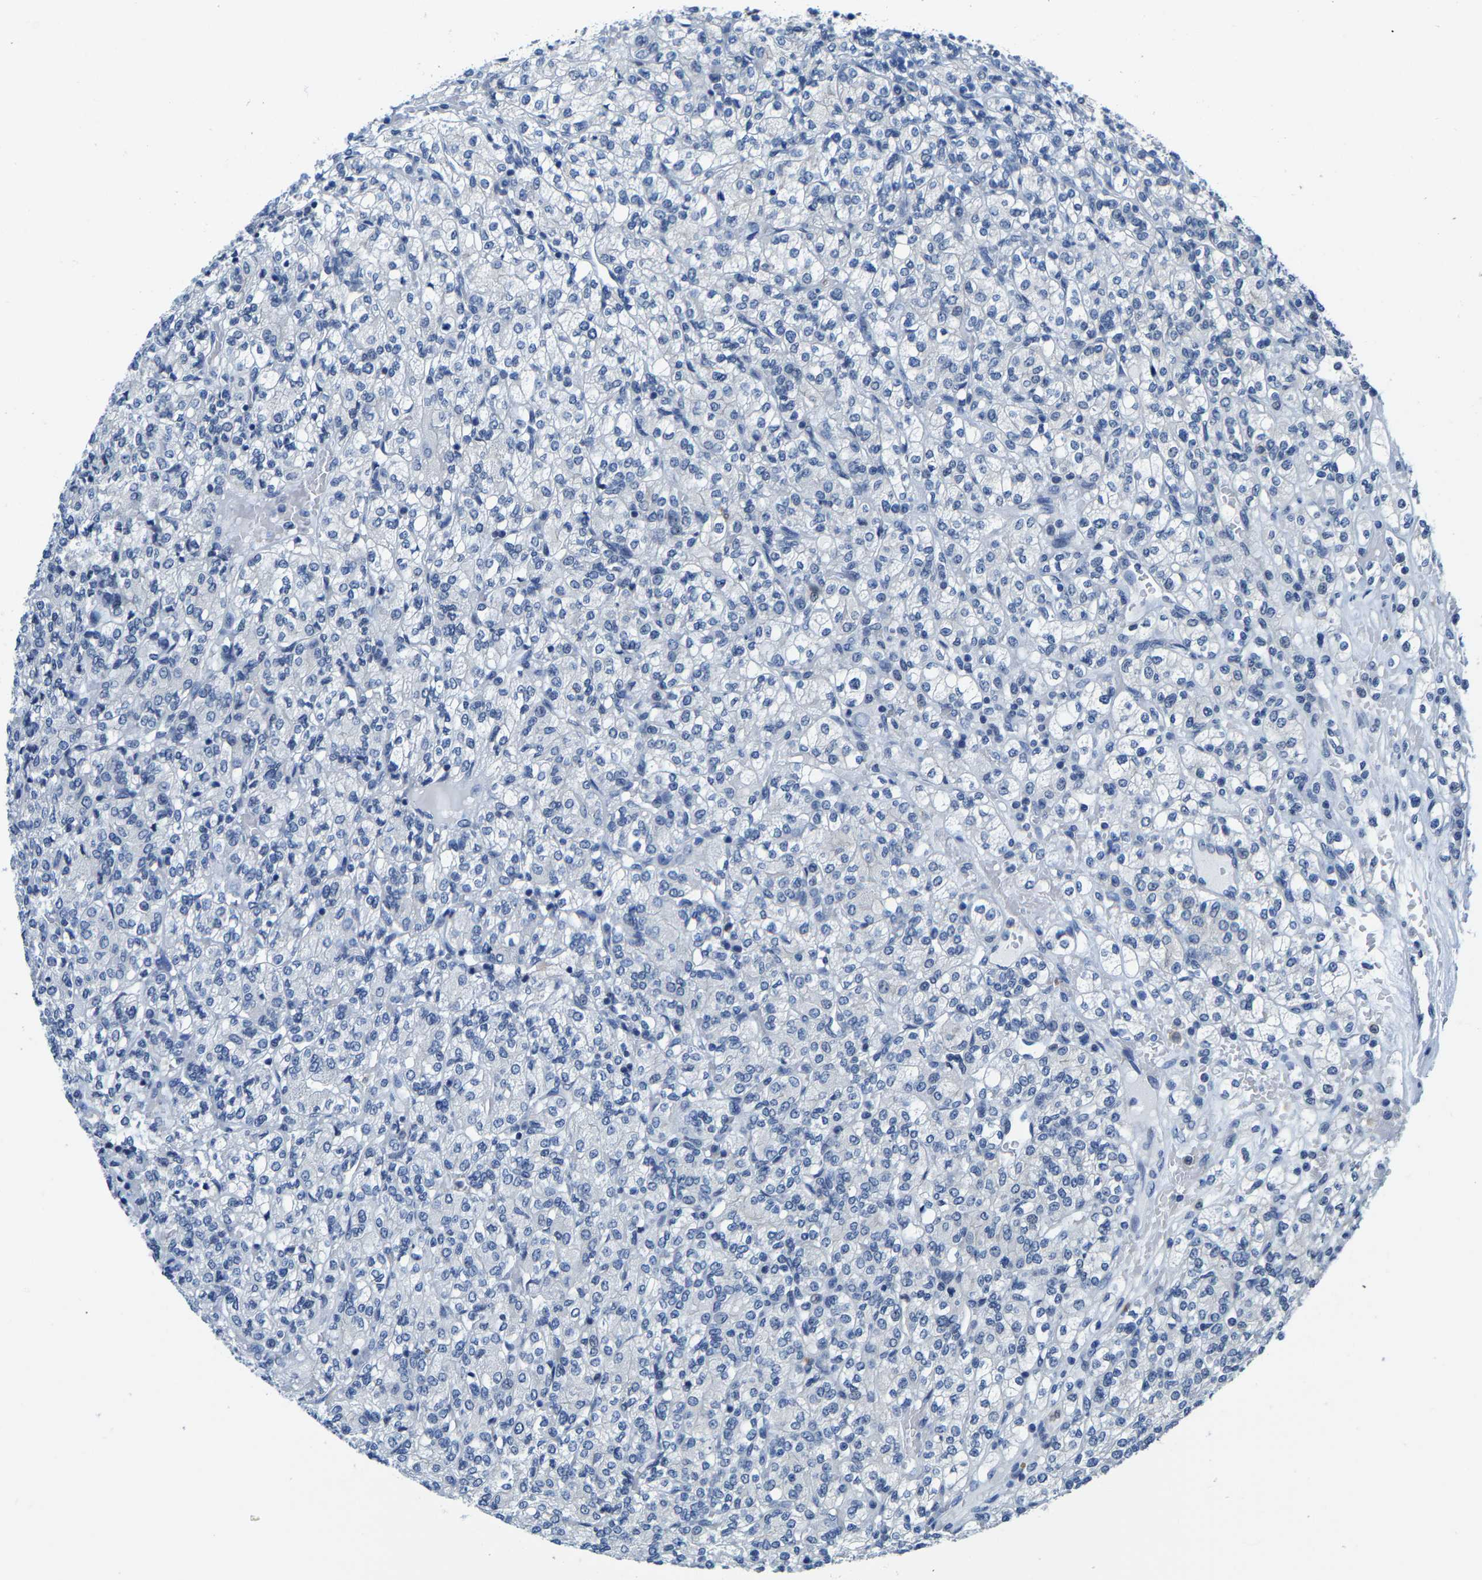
{"staining": {"intensity": "negative", "quantity": "none", "location": "none"}, "tissue": "renal cancer", "cell_type": "Tumor cells", "image_type": "cancer", "snomed": [{"axis": "morphology", "description": "Adenocarcinoma, NOS"}, {"axis": "topography", "description": "Kidney"}], "caption": "A micrograph of human adenocarcinoma (renal) is negative for staining in tumor cells. The staining was performed using DAB to visualize the protein expression in brown, while the nuclei were stained in blue with hematoxylin (Magnification: 20x).", "gene": "SSH3", "patient": {"sex": "male", "age": 77}}